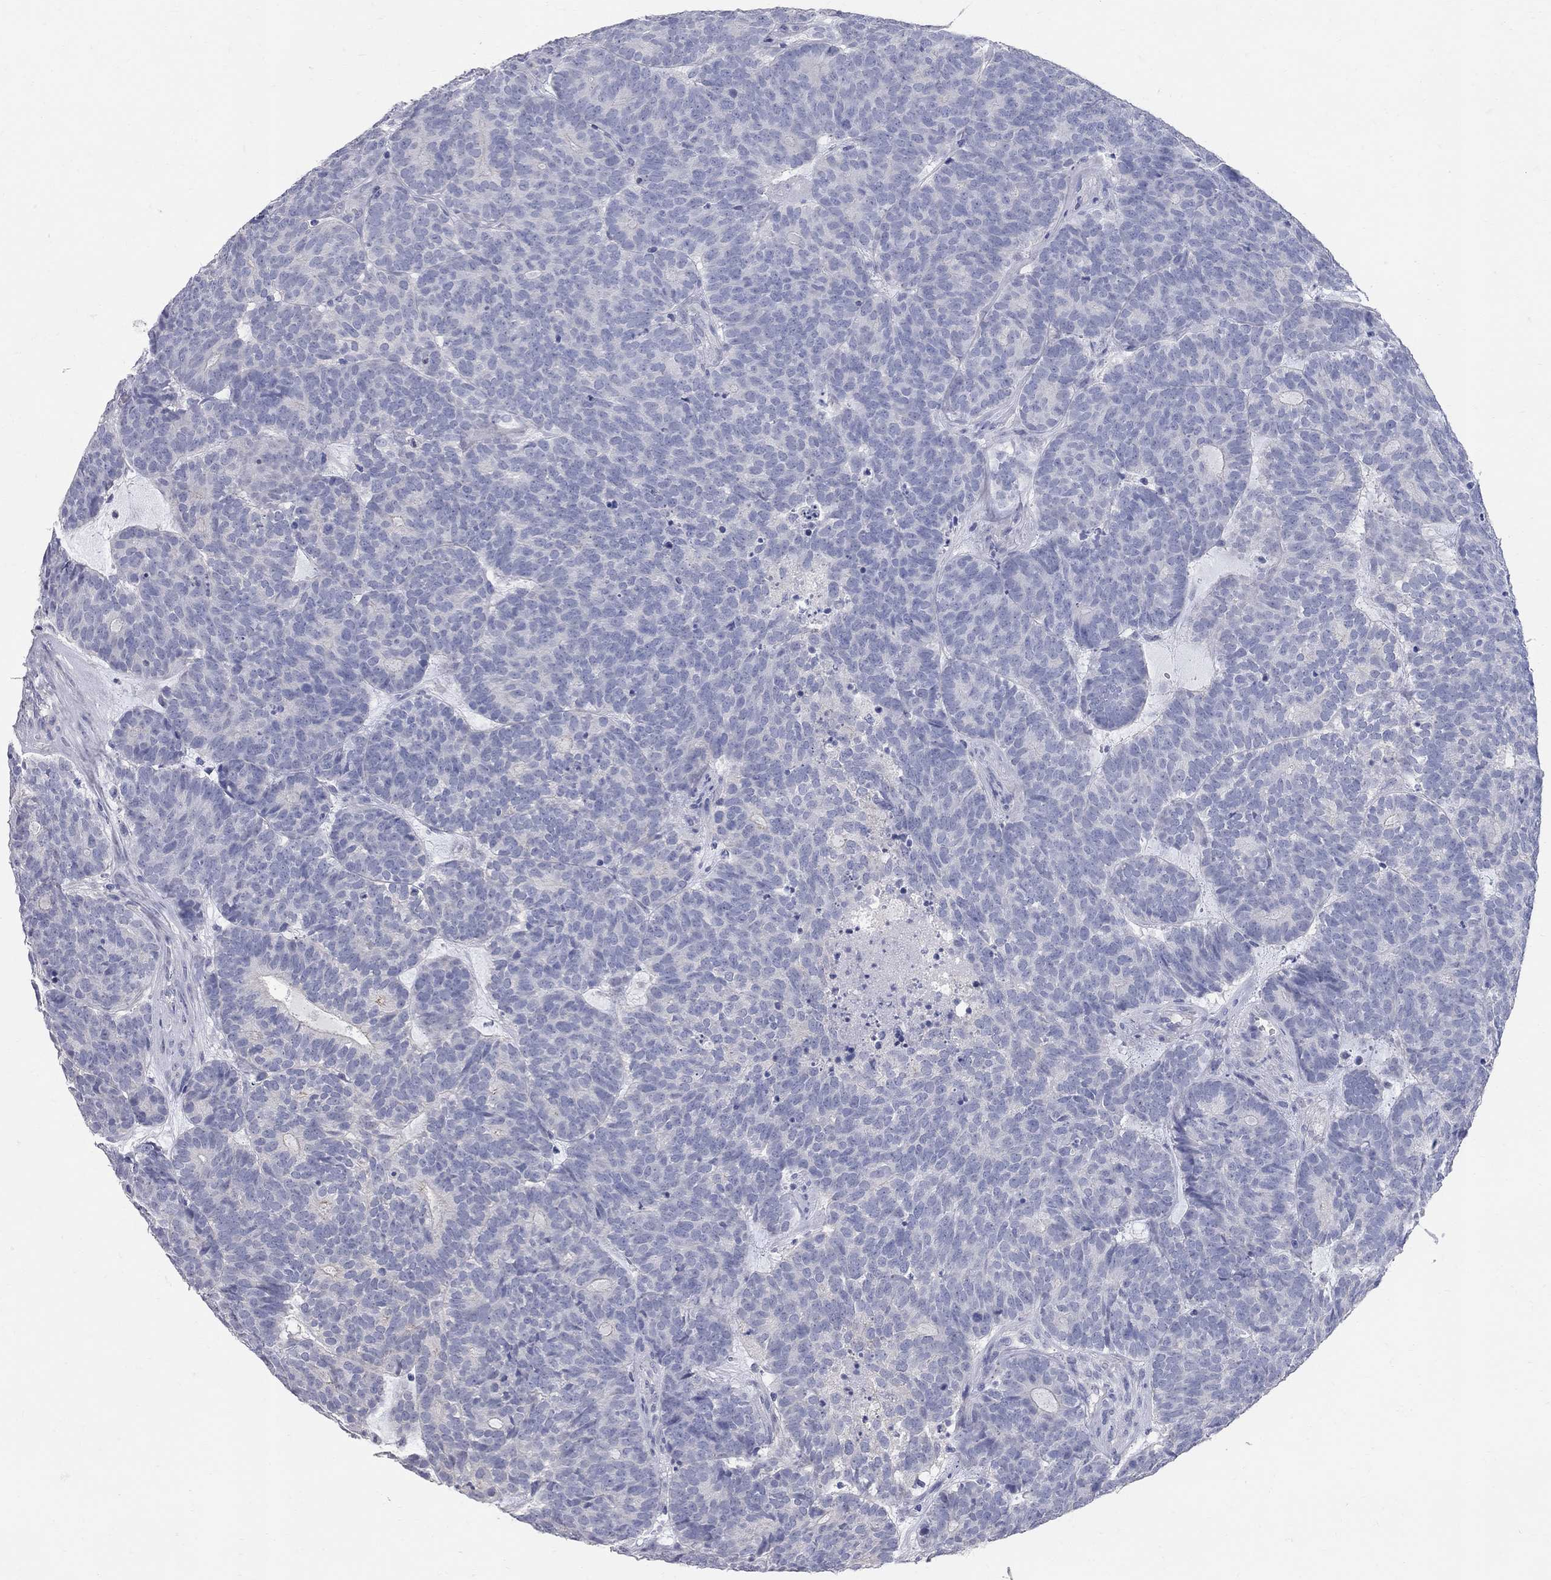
{"staining": {"intensity": "negative", "quantity": "none", "location": "none"}, "tissue": "head and neck cancer", "cell_type": "Tumor cells", "image_type": "cancer", "snomed": [{"axis": "morphology", "description": "Adenocarcinoma, NOS"}, {"axis": "topography", "description": "Head-Neck"}], "caption": "Immunohistochemical staining of adenocarcinoma (head and neck) shows no significant staining in tumor cells. (Stains: DAB (3,3'-diaminobenzidine) immunohistochemistry (IHC) with hematoxylin counter stain, Microscopy: brightfield microscopy at high magnification).", "gene": "AOX1", "patient": {"sex": "female", "age": 81}}